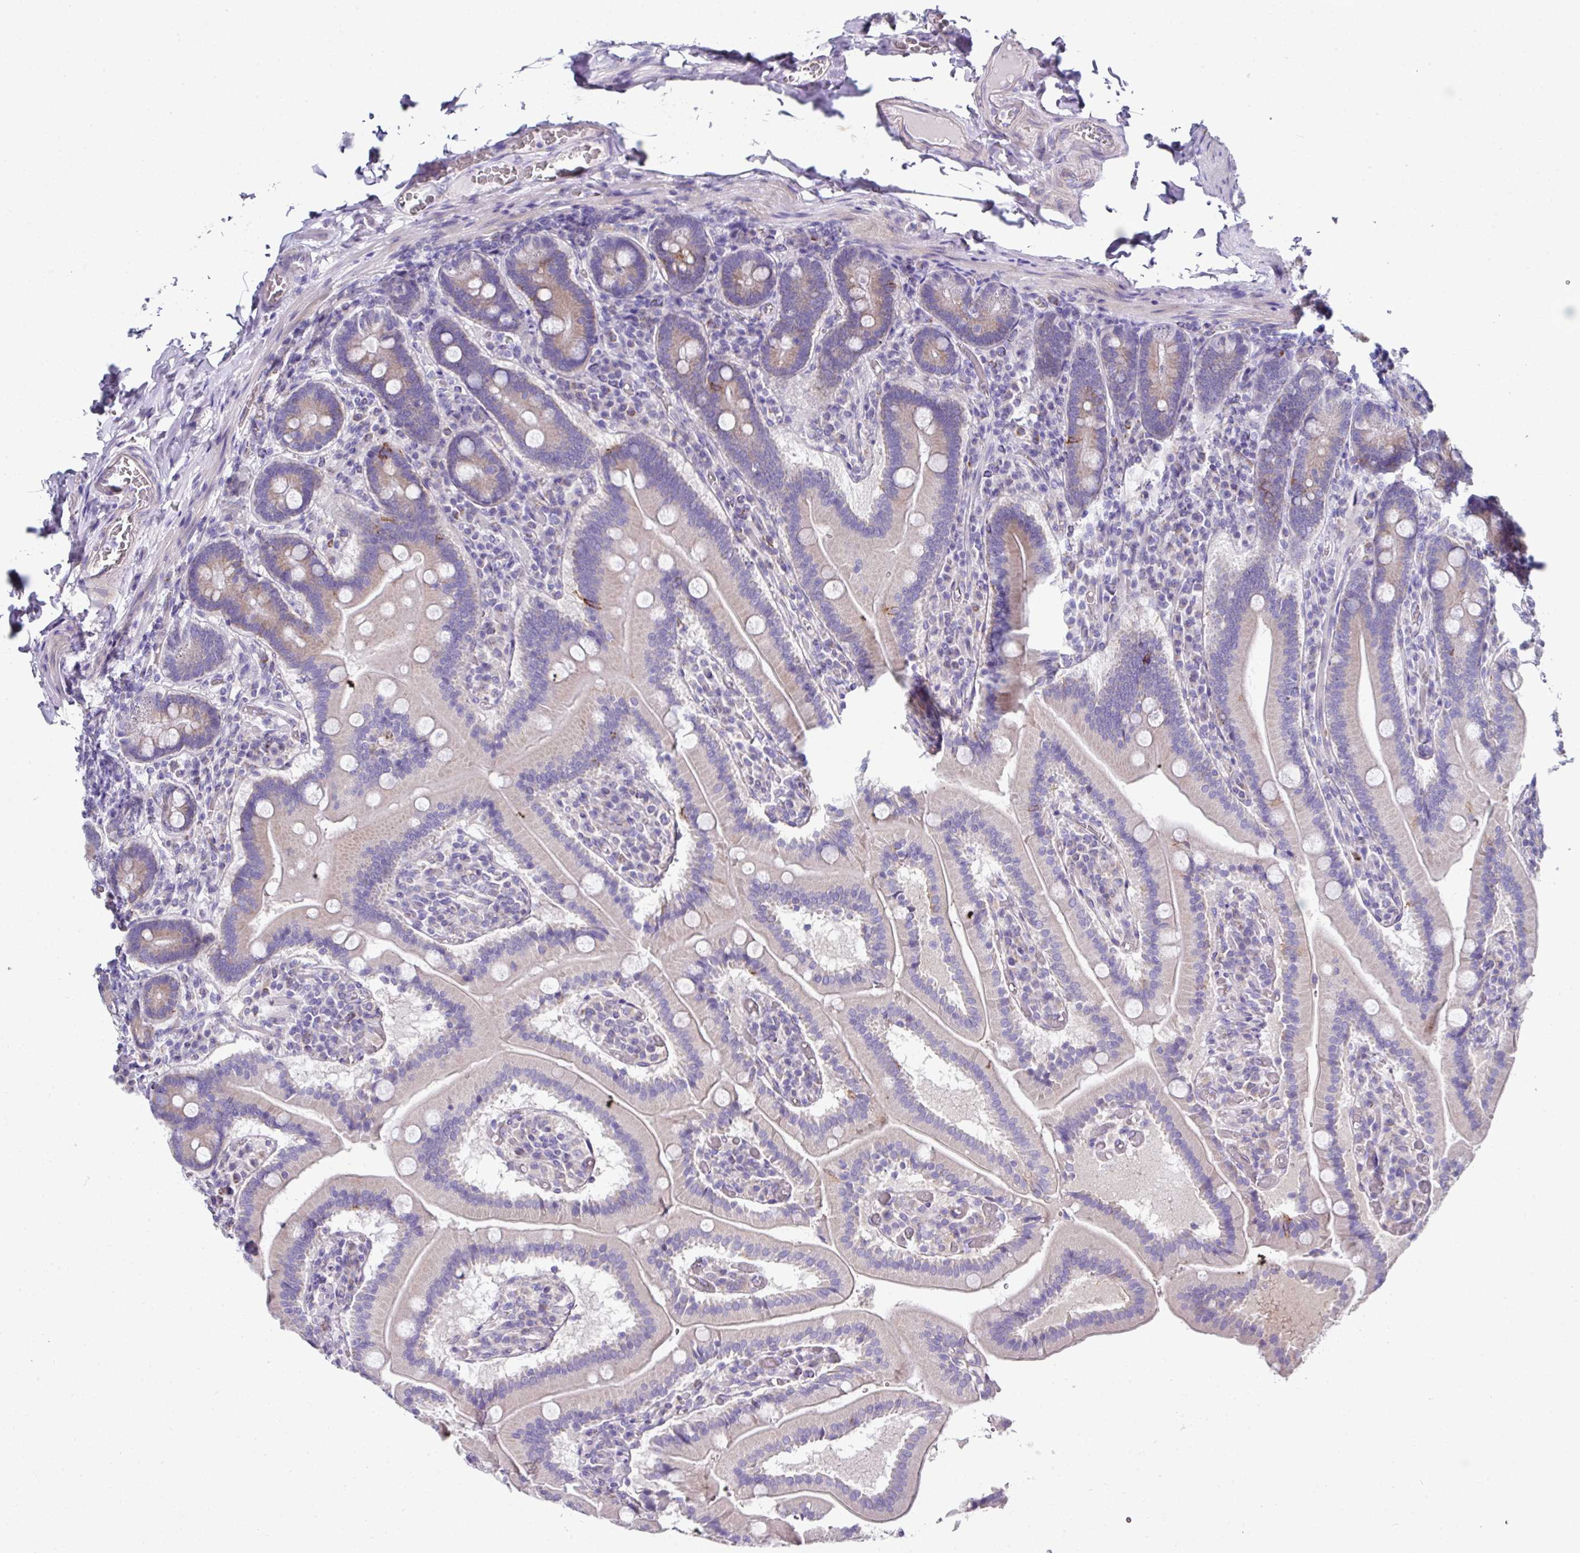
{"staining": {"intensity": "moderate", "quantity": "<25%", "location": "cytoplasmic/membranous"}, "tissue": "duodenum", "cell_type": "Glandular cells", "image_type": "normal", "snomed": [{"axis": "morphology", "description": "Normal tissue, NOS"}, {"axis": "topography", "description": "Duodenum"}], "caption": "Immunohistochemical staining of normal duodenum exhibits <25% levels of moderate cytoplasmic/membranous protein positivity in about <25% of glandular cells.", "gene": "CLDN1", "patient": {"sex": "female", "age": 62}}